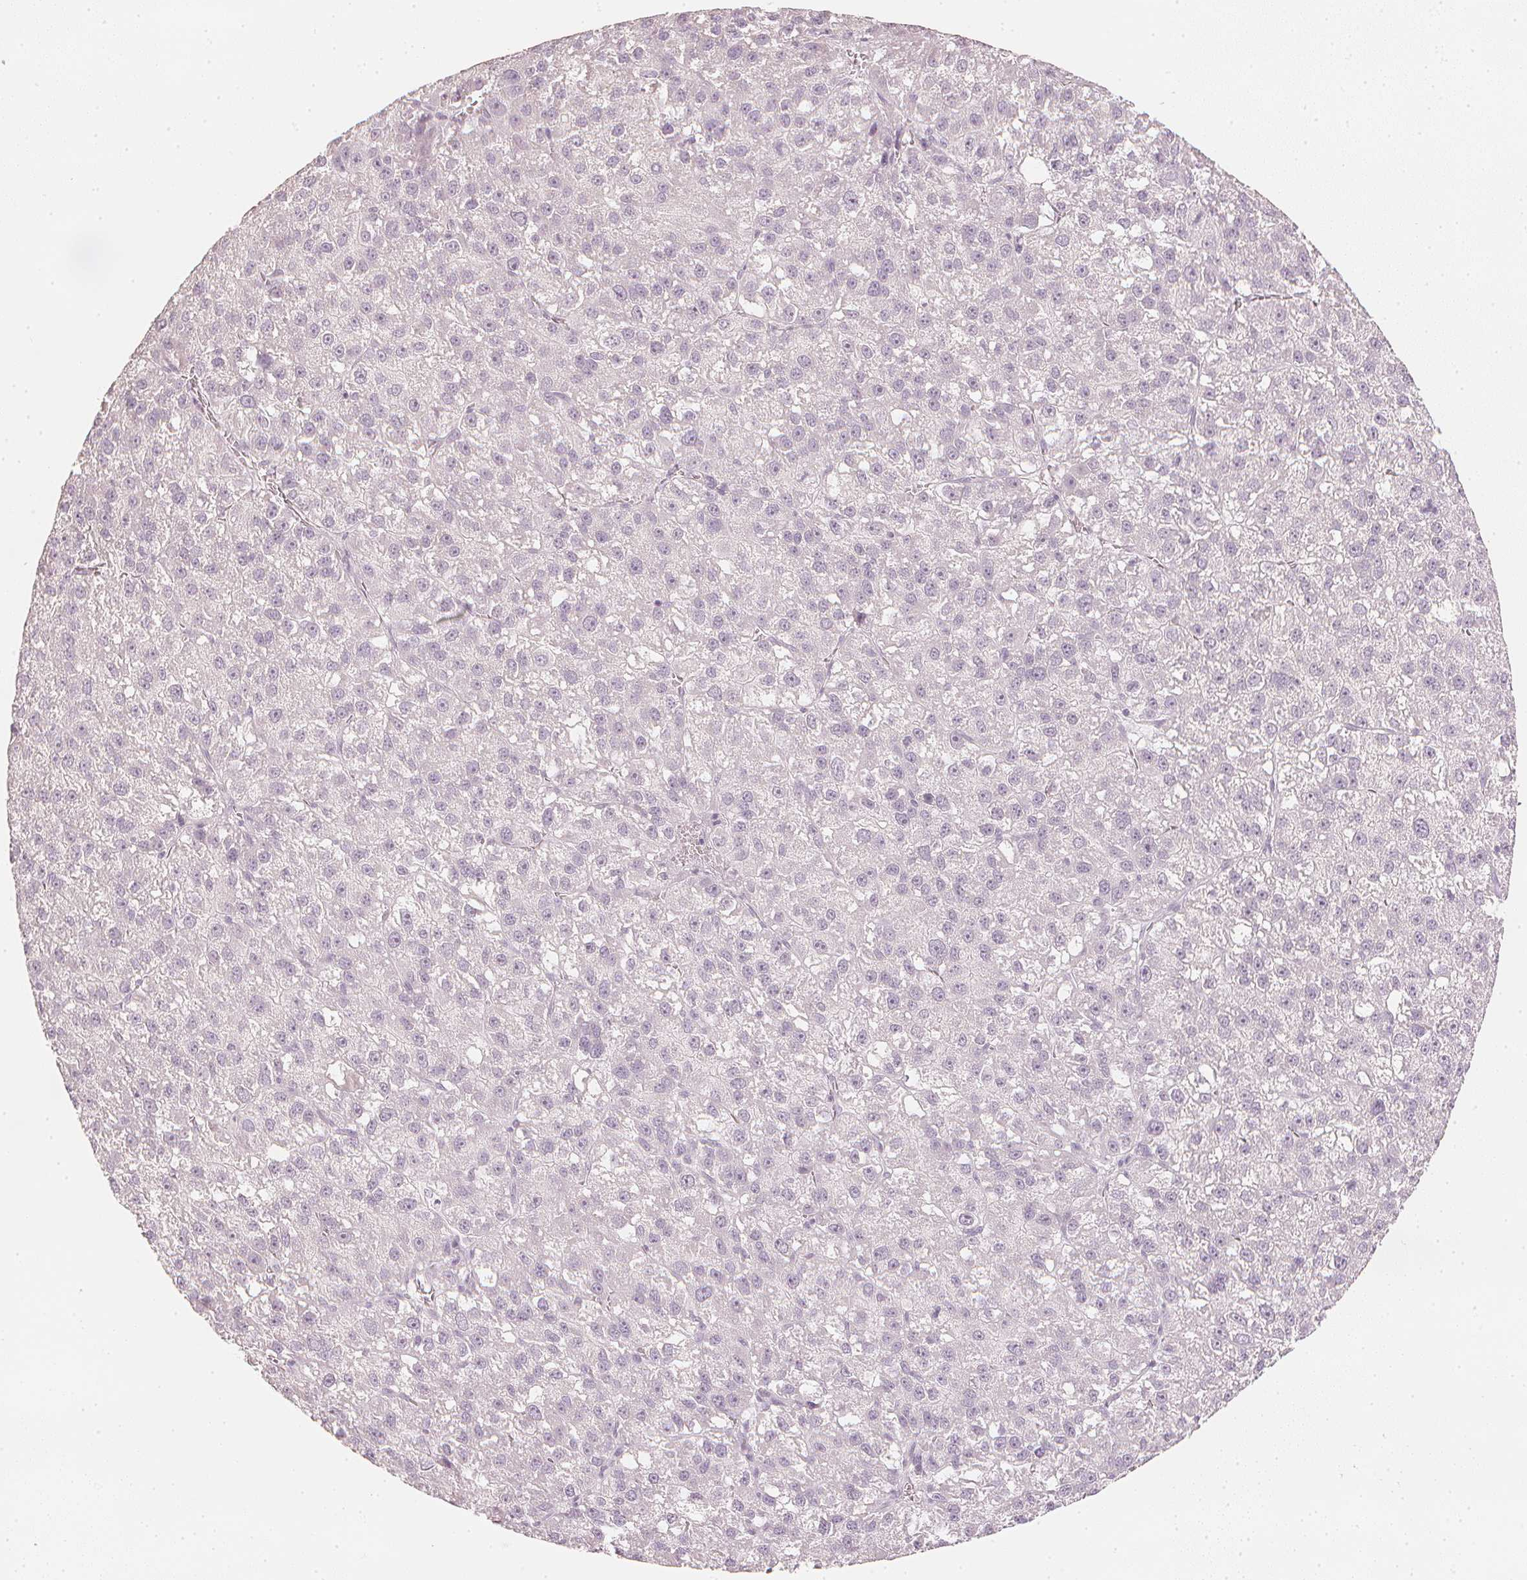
{"staining": {"intensity": "negative", "quantity": "none", "location": "none"}, "tissue": "liver cancer", "cell_type": "Tumor cells", "image_type": "cancer", "snomed": [{"axis": "morphology", "description": "Carcinoma, Hepatocellular, NOS"}, {"axis": "topography", "description": "Liver"}], "caption": "Immunohistochemistry histopathology image of human liver cancer stained for a protein (brown), which demonstrates no expression in tumor cells.", "gene": "CALB1", "patient": {"sex": "female", "age": 70}}